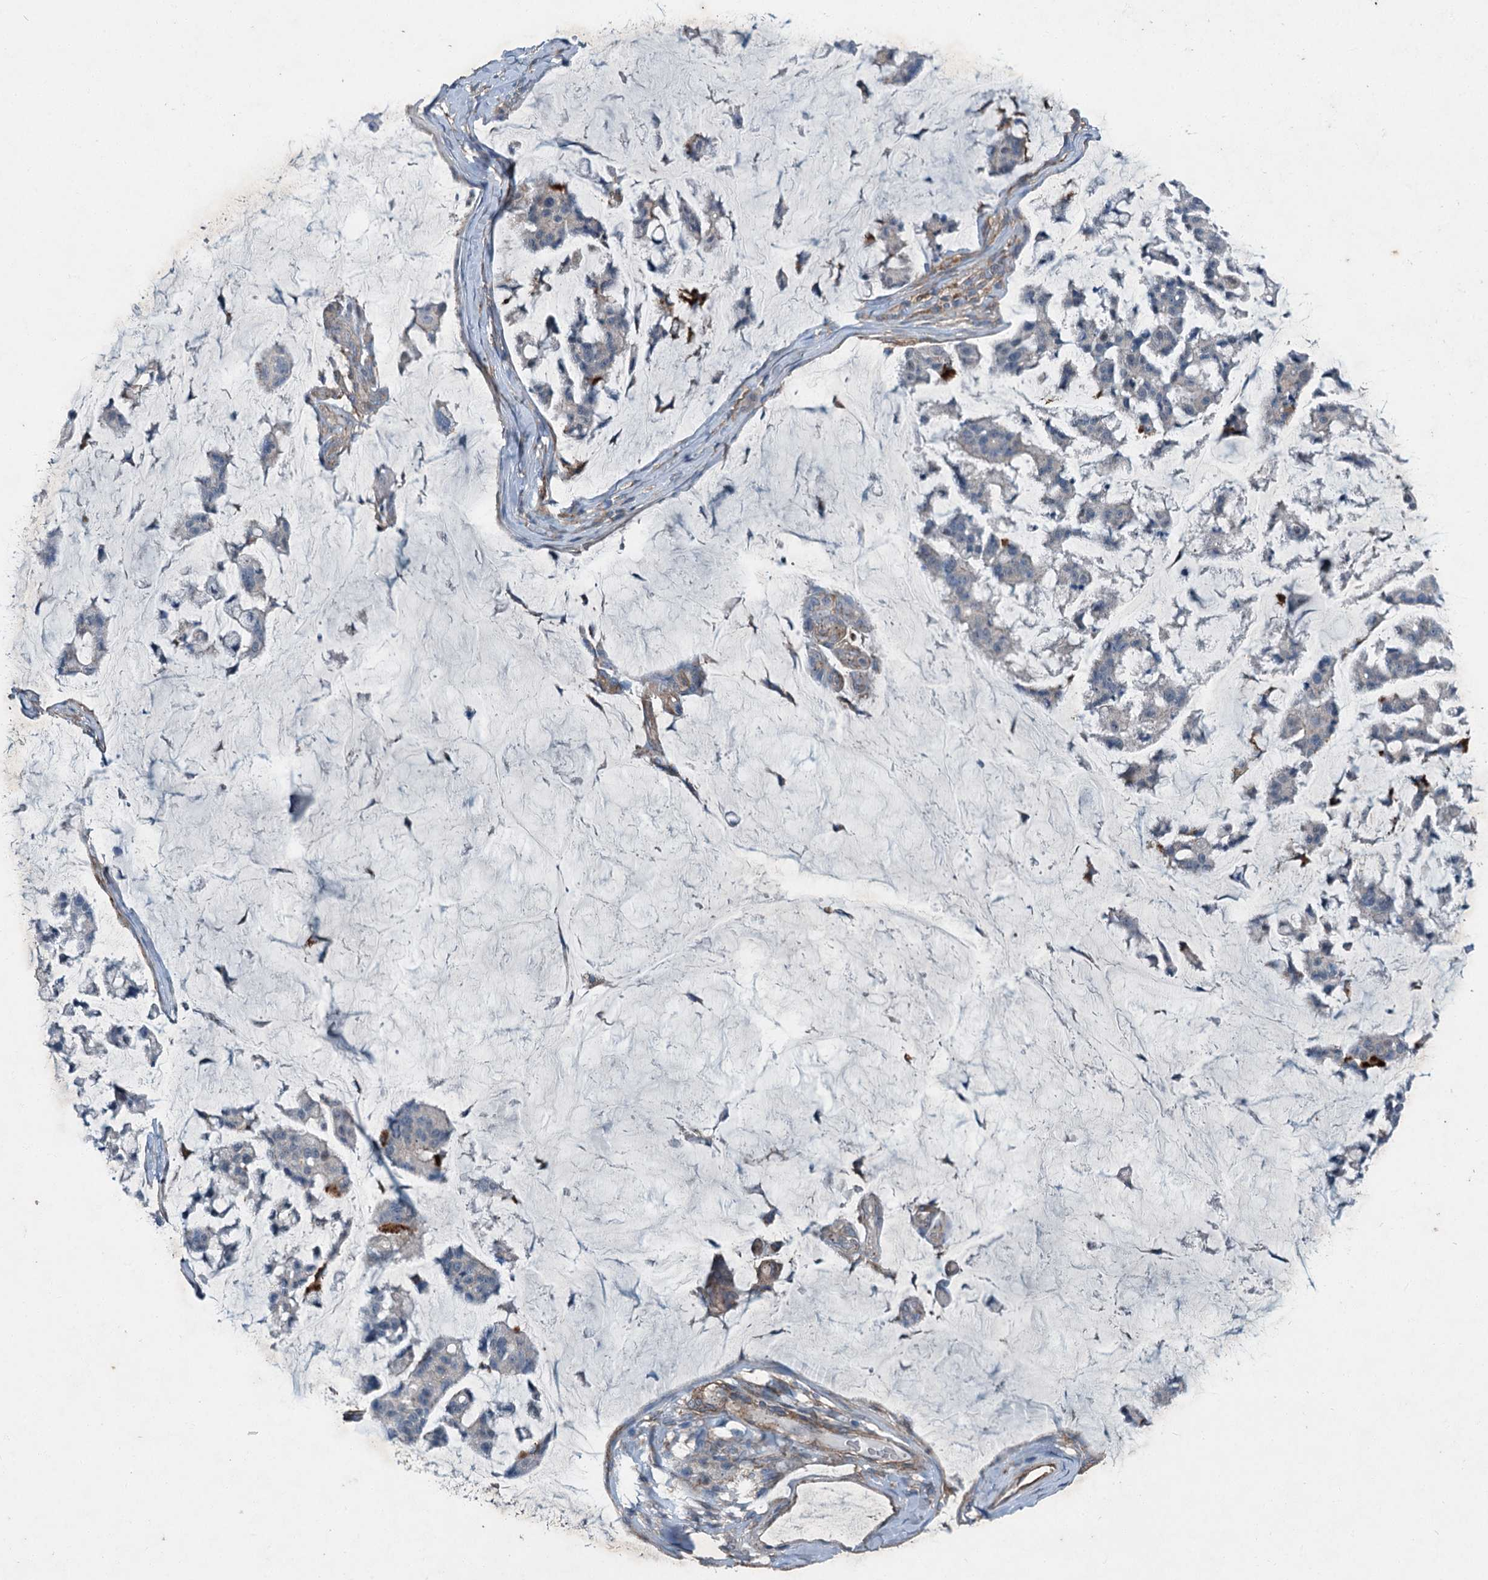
{"staining": {"intensity": "negative", "quantity": "none", "location": "none"}, "tissue": "stomach cancer", "cell_type": "Tumor cells", "image_type": "cancer", "snomed": [{"axis": "morphology", "description": "Adenocarcinoma, NOS"}, {"axis": "topography", "description": "Stomach, lower"}], "caption": "This is a image of immunohistochemistry (IHC) staining of adenocarcinoma (stomach), which shows no staining in tumor cells.", "gene": "AXL", "patient": {"sex": "male", "age": 67}}